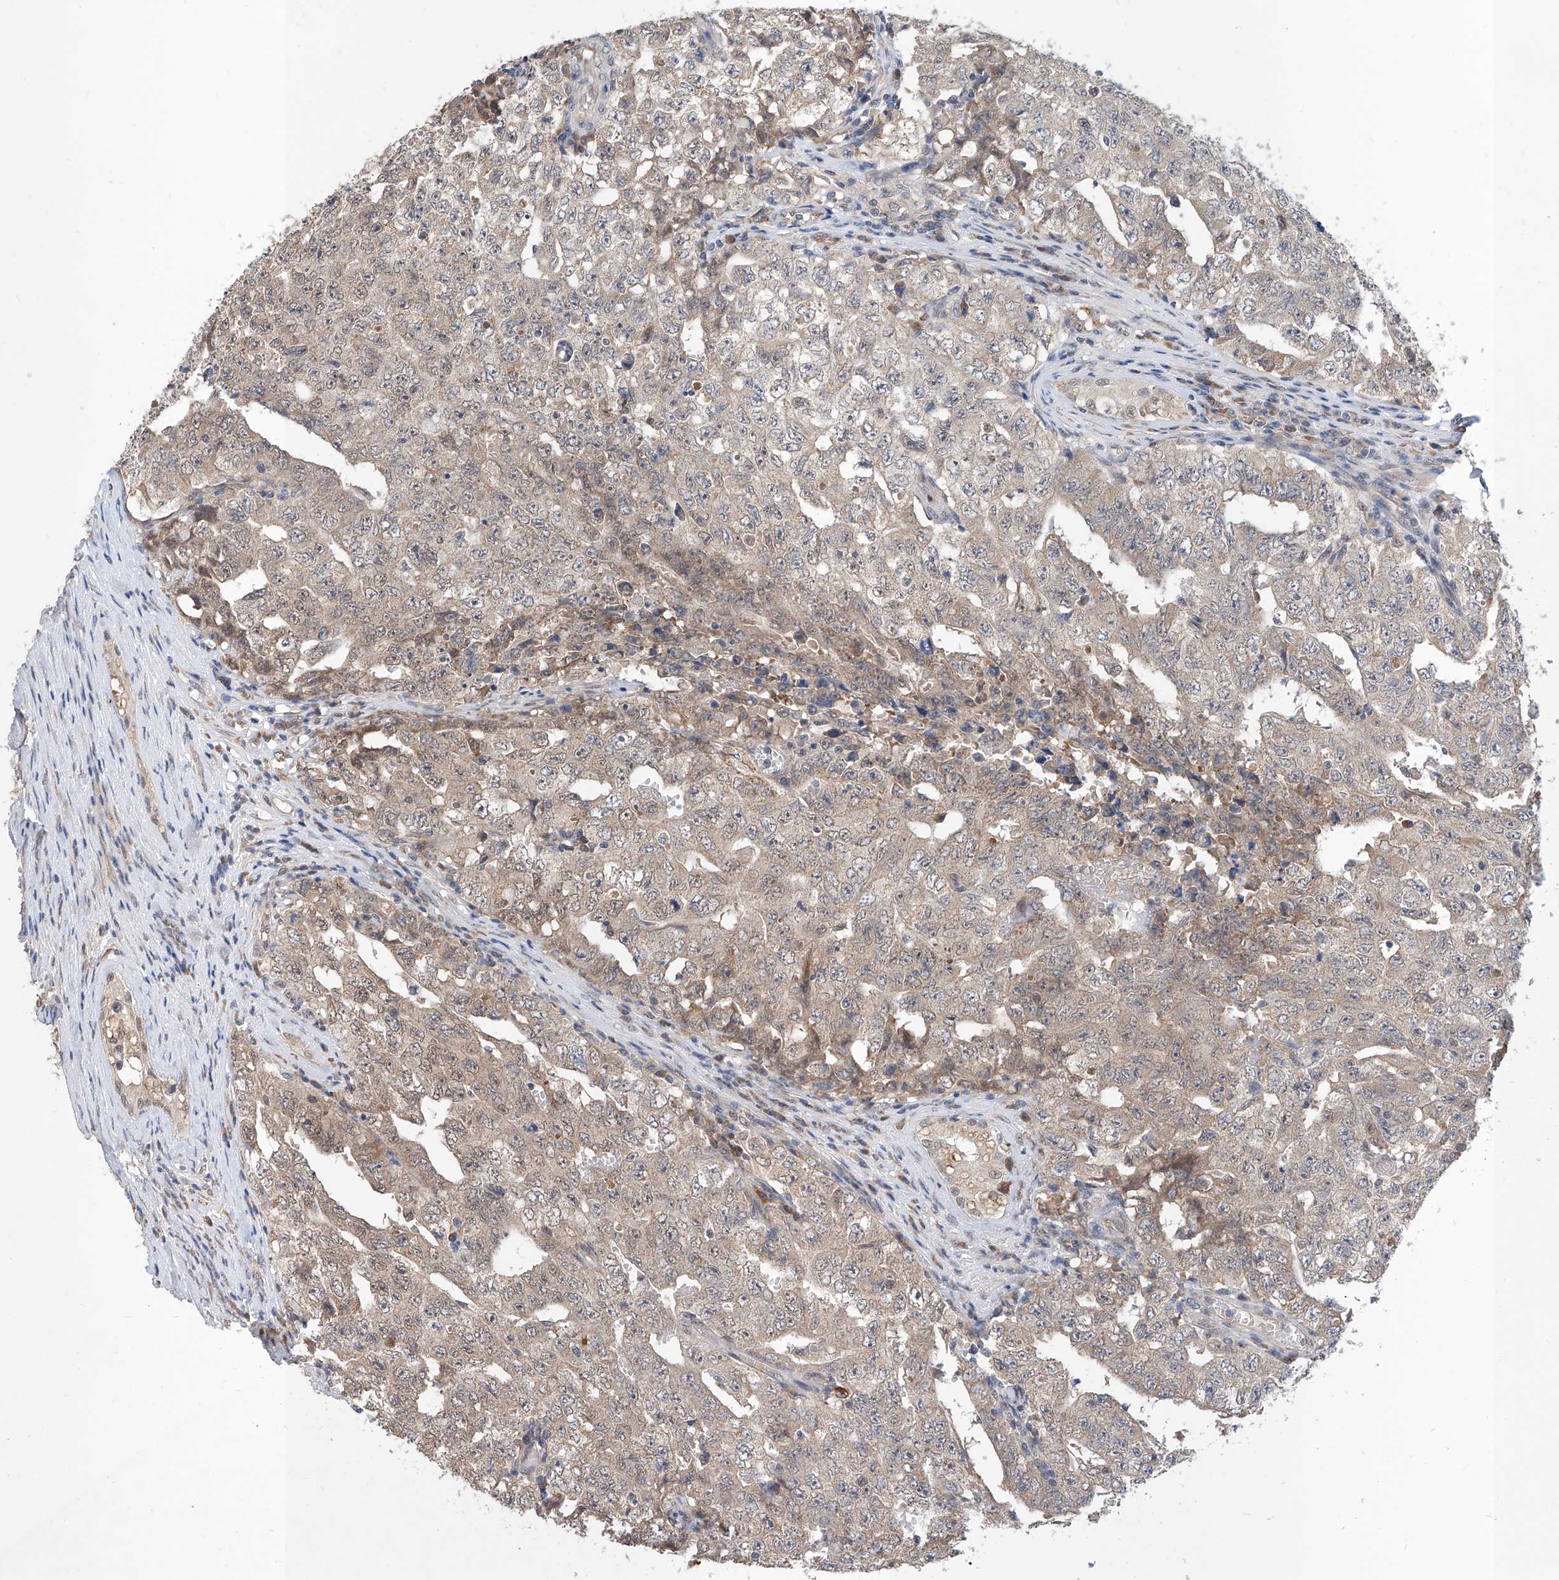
{"staining": {"intensity": "negative", "quantity": "none", "location": "none"}, "tissue": "testis cancer", "cell_type": "Tumor cells", "image_type": "cancer", "snomed": [{"axis": "morphology", "description": "Carcinoma, Embryonal, NOS"}, {"axis": "topography", "description": "Testis"}], "caption": "Immunohistochemistry image of neoplastic tissue: human testis cancer (embryonal carcinoma) stained with DAB reveals no significant protein expression in tumor cells. (Stains: DAB (3,3'-diaminobenzidine) IHC with hematoxylin counter stain, Microscopy: brightfield microscopy at high magnification).", "gene": "CARMIL3", "patient": {"sex": "male", "age": 26}}